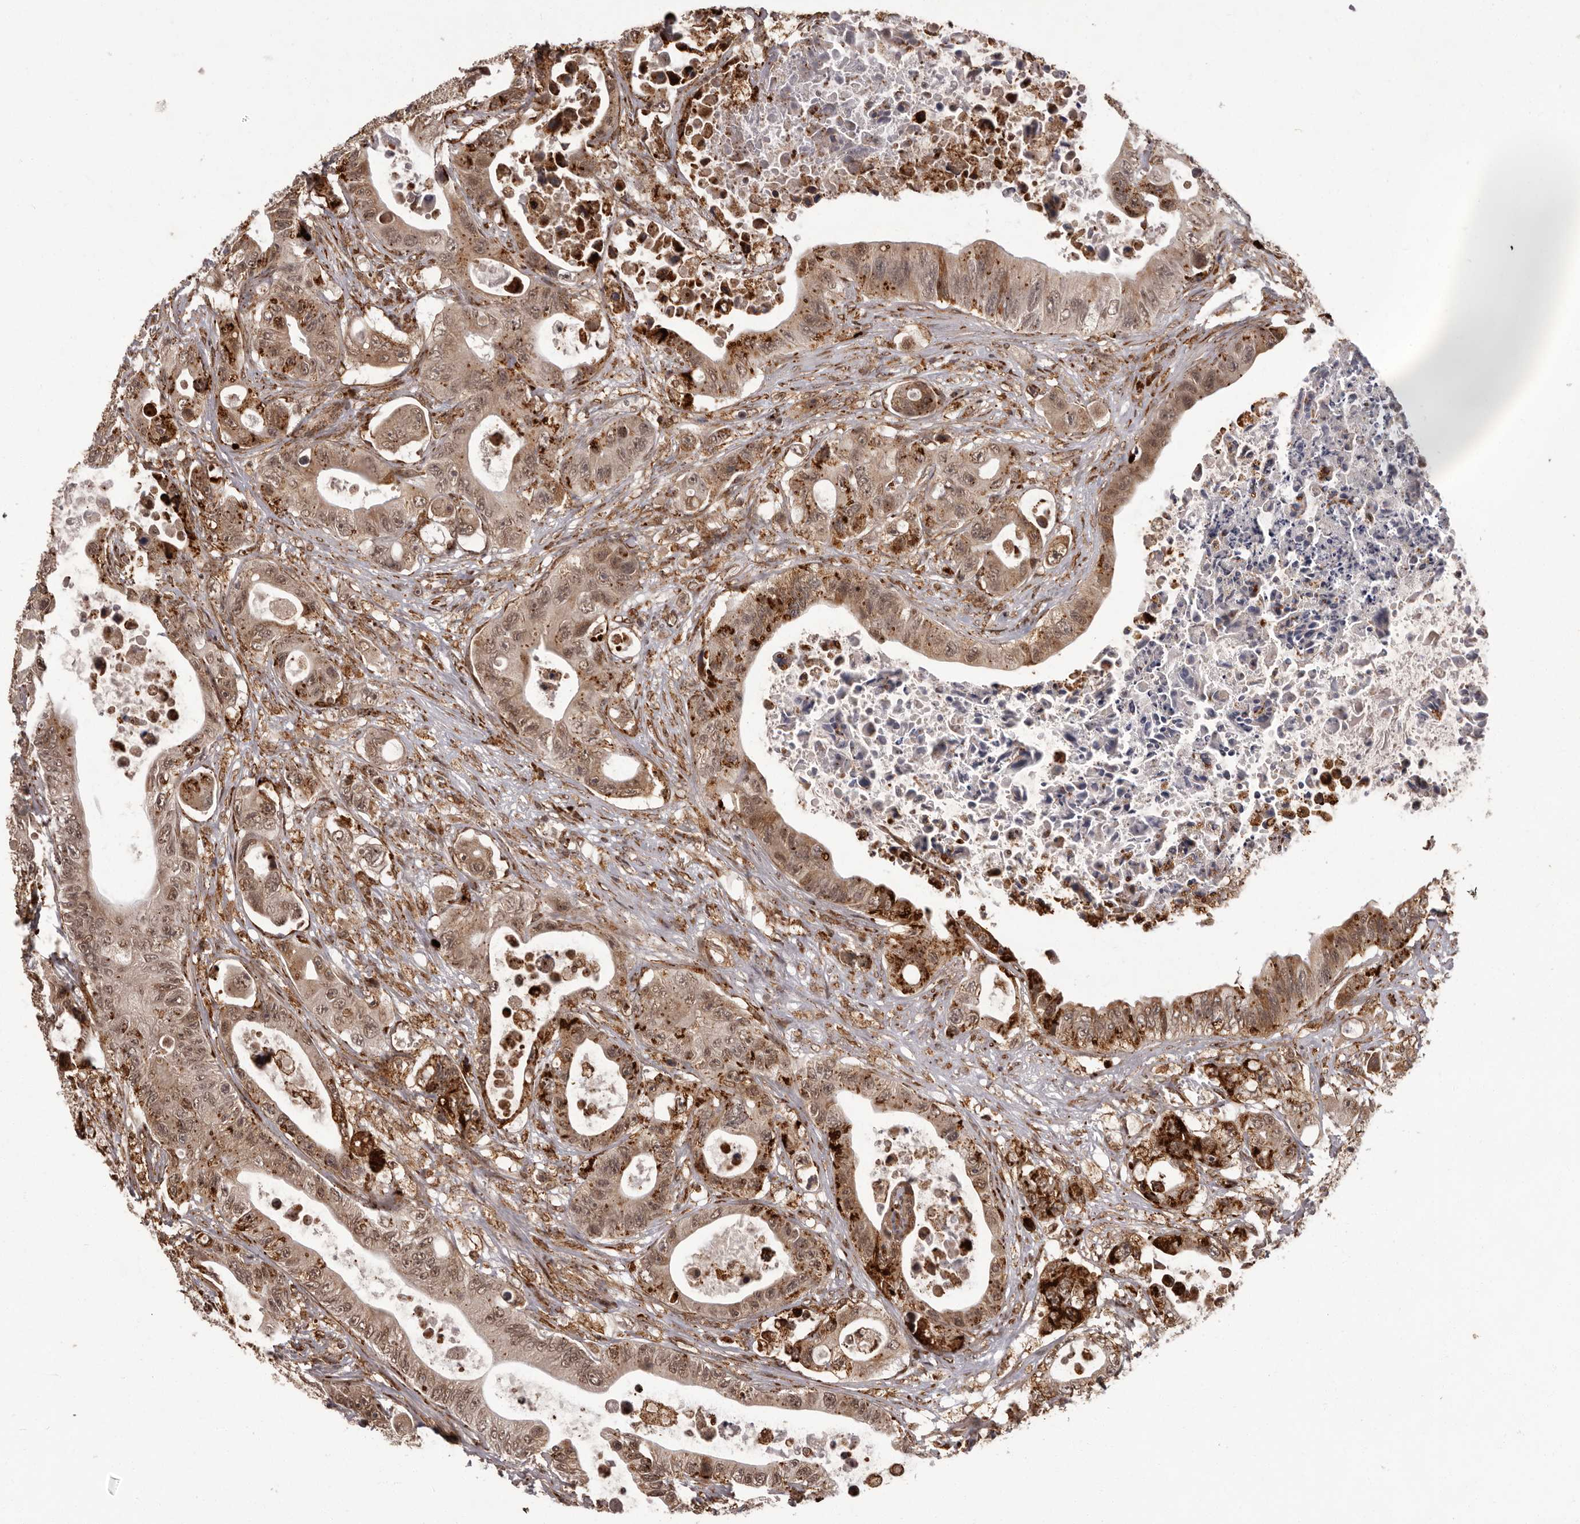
{"staining": {"intensity": "moderate", "quantity": ">75%", "location": "cytoplasmic/membranous,nuclear"}, "tissue": "colorectal cancer", "cell_type": "Tumor cells", "image_type": "cancer", "snomed": [{"axis": "morphology", "description": "Adenocarcinoma, NOS"}, {"axis": "topography", "description": "Colon"}], "caption": "Moderate cytoplasmic/membranous and nuclear expression for a protein is present in approximately >75% of tumor cells of adenocarcinoma (colorectal) using IHC.", "gene": "IL32", "patient": {"sex": "female", "age": 46}}